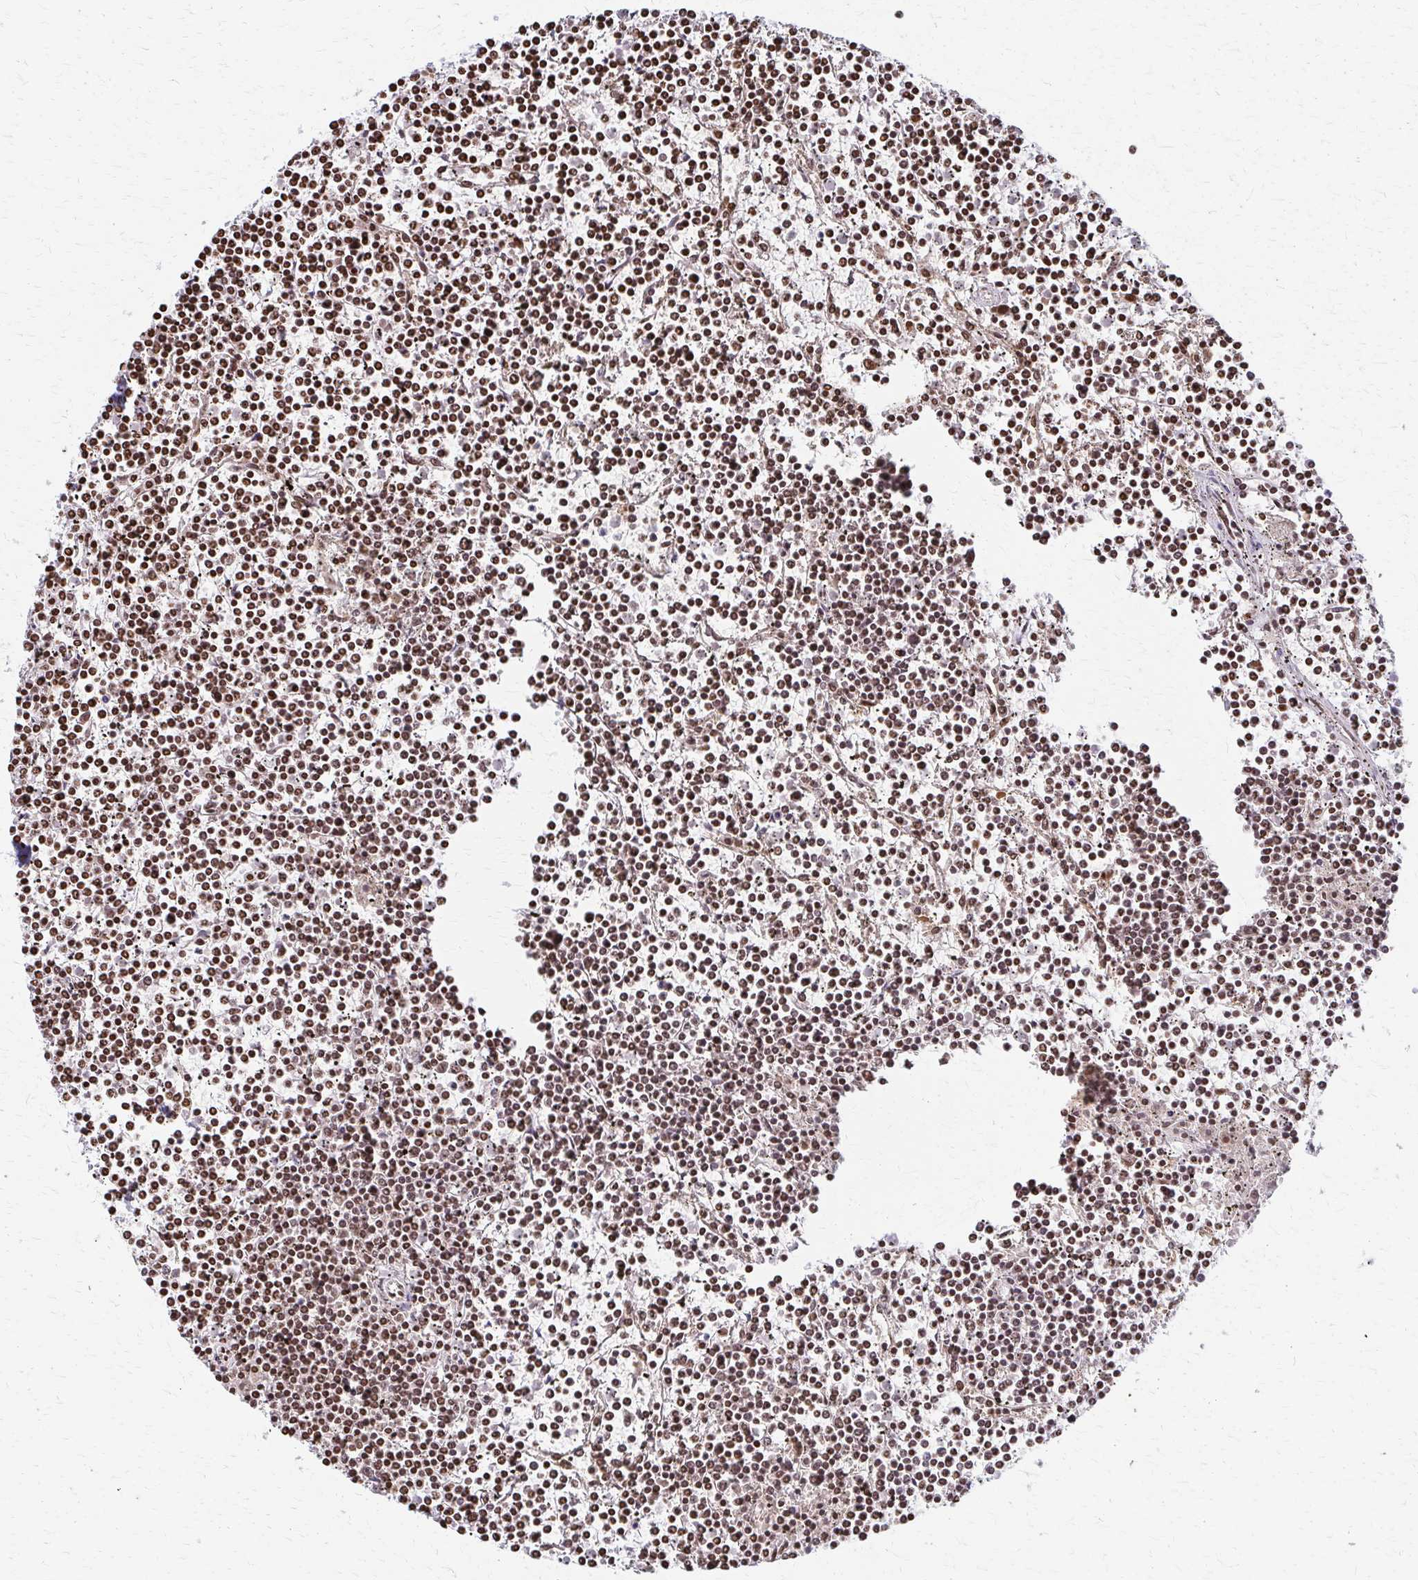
{"staining": {"intensity": "weak", "quantity": "25%-75%", "location": "nuclear"}, "tissue": "lymphoma", "cell_type": "Tumor cells", "image_type": "cancer", "snomed": [{"axis": "morphology", "description": "Malignant lymphoma, non-Hodgkin's type, Low grade"}, {"axis": "topography", "description": "Spleen"}], "caption": "IHC micrograph of malignant lymphoma, non-Hodgkin's type (low-grade) stained for a protein (brown), which displays low levels of weak nuclear expression in about 25%-75% of tumor cells.", "gene": "PSMD7", "patient": {"sex": "female", "age": 19}}